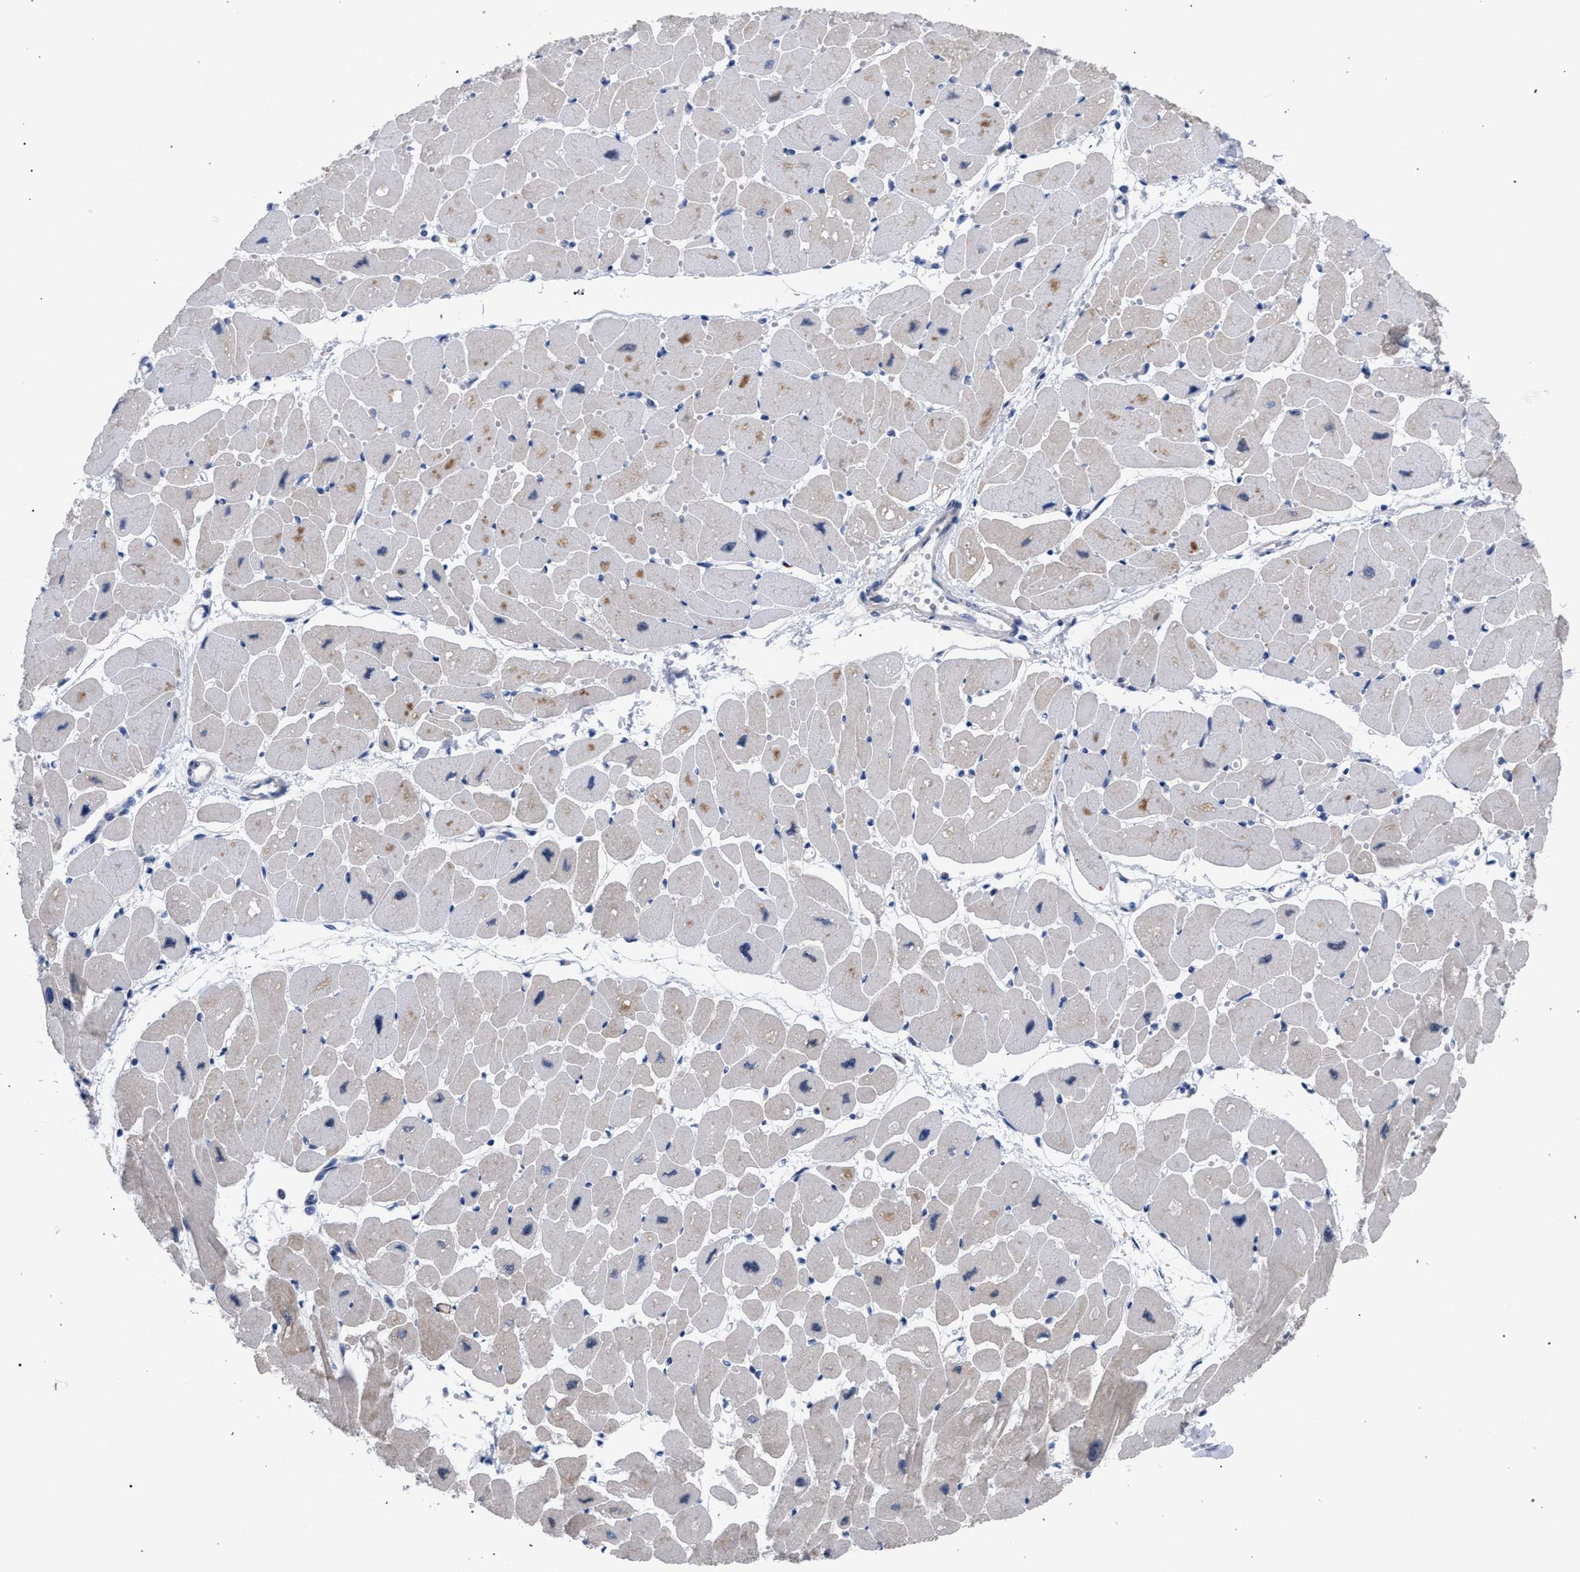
{"staining": {"intensity": "moderate", "quantity": "25%-75%", "location": "cytoplasmic/membranous"}, "tissue": "heart muscle", "cell_type": "Cardiomyocytes", "image_type": "normal", "snomed": [{"axis": "morphology", "description": "Normal tissue, NOS"}, {"axis": "topography", "description": "Heart"}], "caption": "Immunohistochemistry of normal heart muscle reveals medium levels of moderate cytoplasmic/membranous staining in approximately 25%-75% of cardiomyocytes.", "gene": "GOLGA2", "patient": {"sex": "female", "age": 54}}